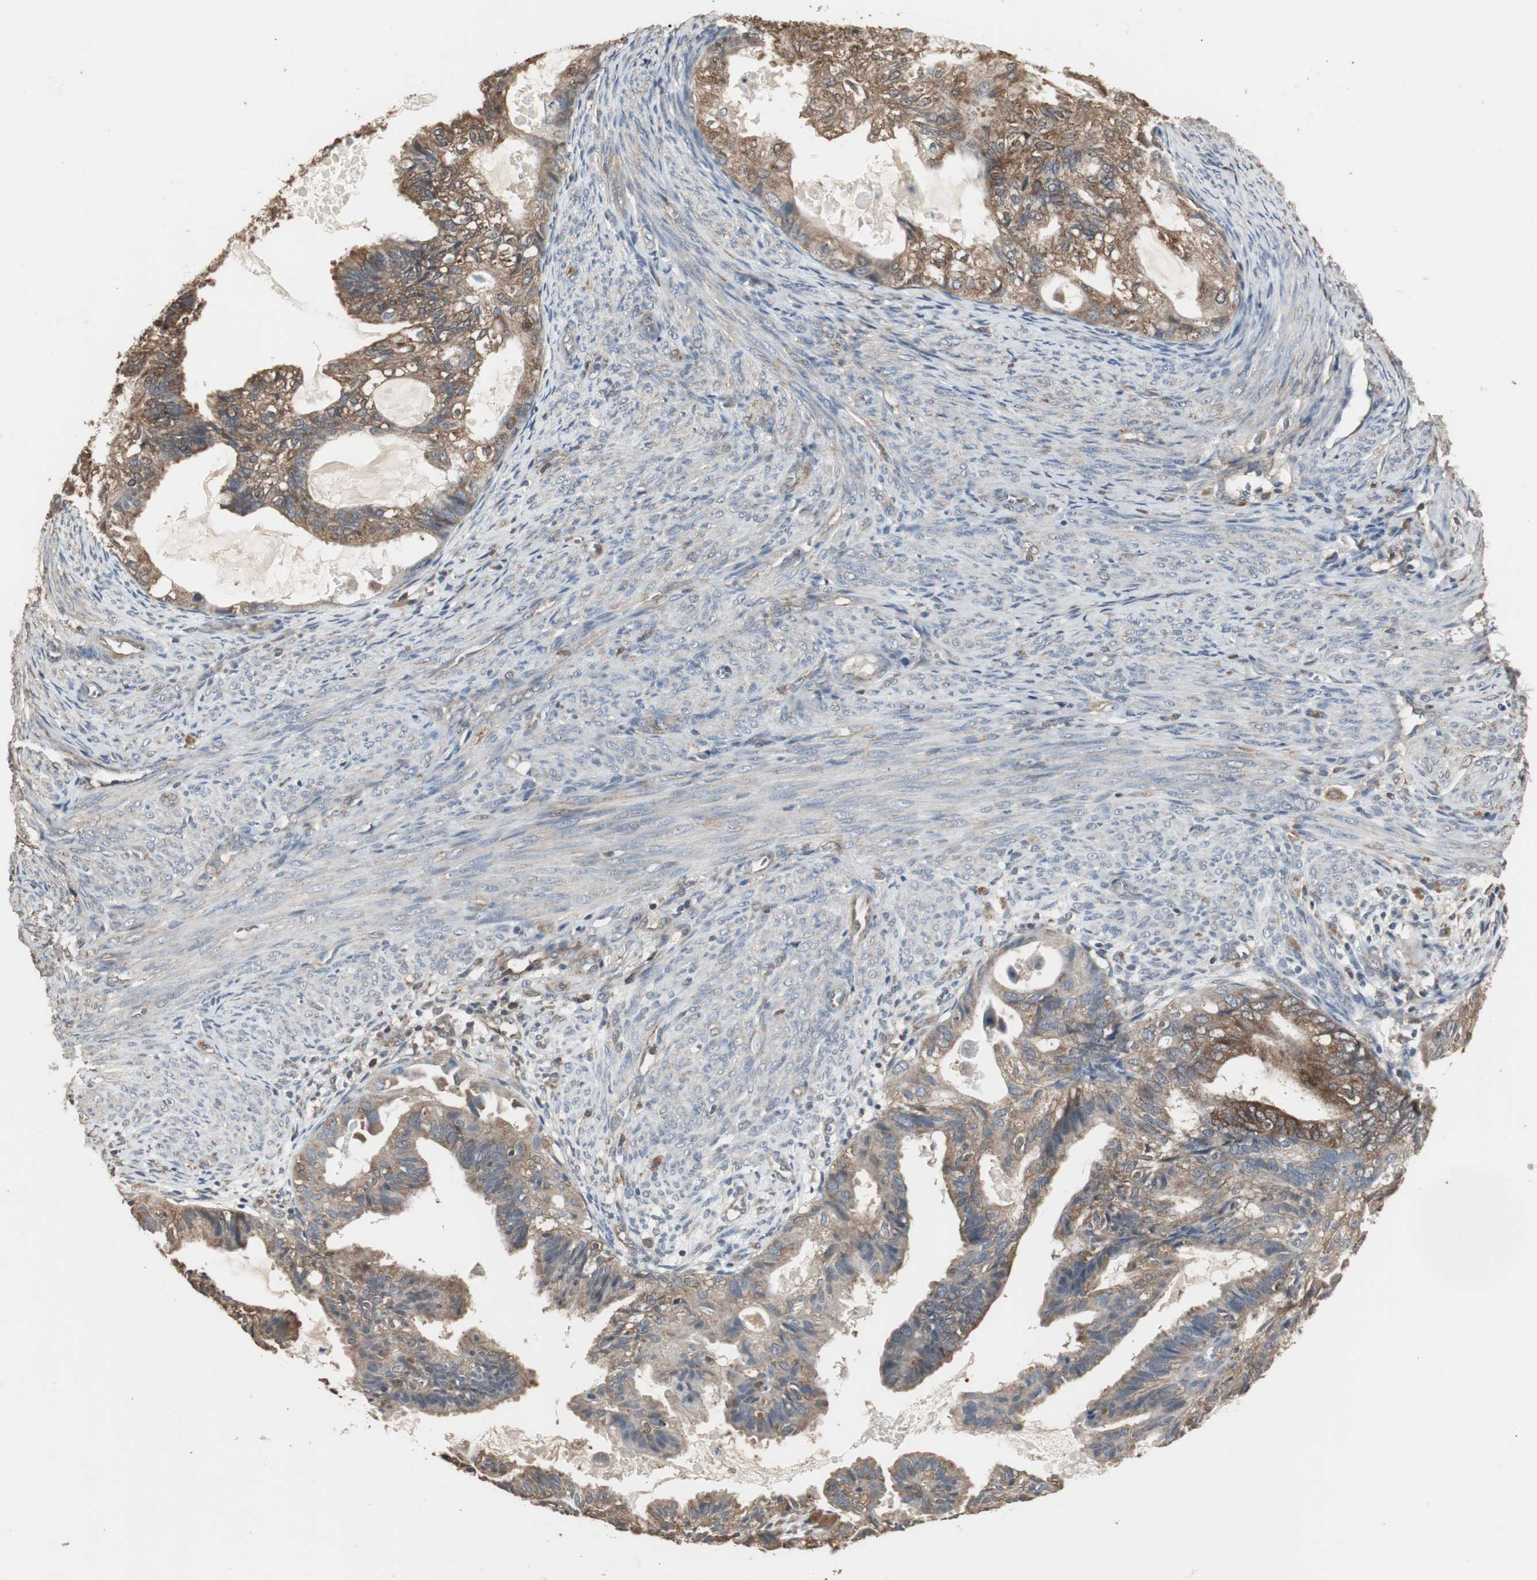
{"staining": {"intensity": "moderate", "quantity": ">75%", "location": "cytoplasmic/membranous"}, "tissue": "cervical cancer", "cell_type": "Tumor cells", "image_type": "cancer", "snomed": [{"axis": "morphology", "description": "Normal tissue, NOS"}, {"axis": "morphology", "description": "Adenocarcinoma, NOS"}, {"axis": "topography", "description": "Cervix"}, {"axis": "topography", "description": "Endometrium"}], "caption": "High-power microscopy captured an immunohistochemistry (IHC) micrograph of cervical adenocarcinoma, revealing moderate cytoplasmic/membranous expression in approximately >75% of tumor cells. (DAB IHC, brown staining for protein, blue staining for nuclei).", "gene": "HPRT1", "patient": {"sex": "female", "age": 86}}